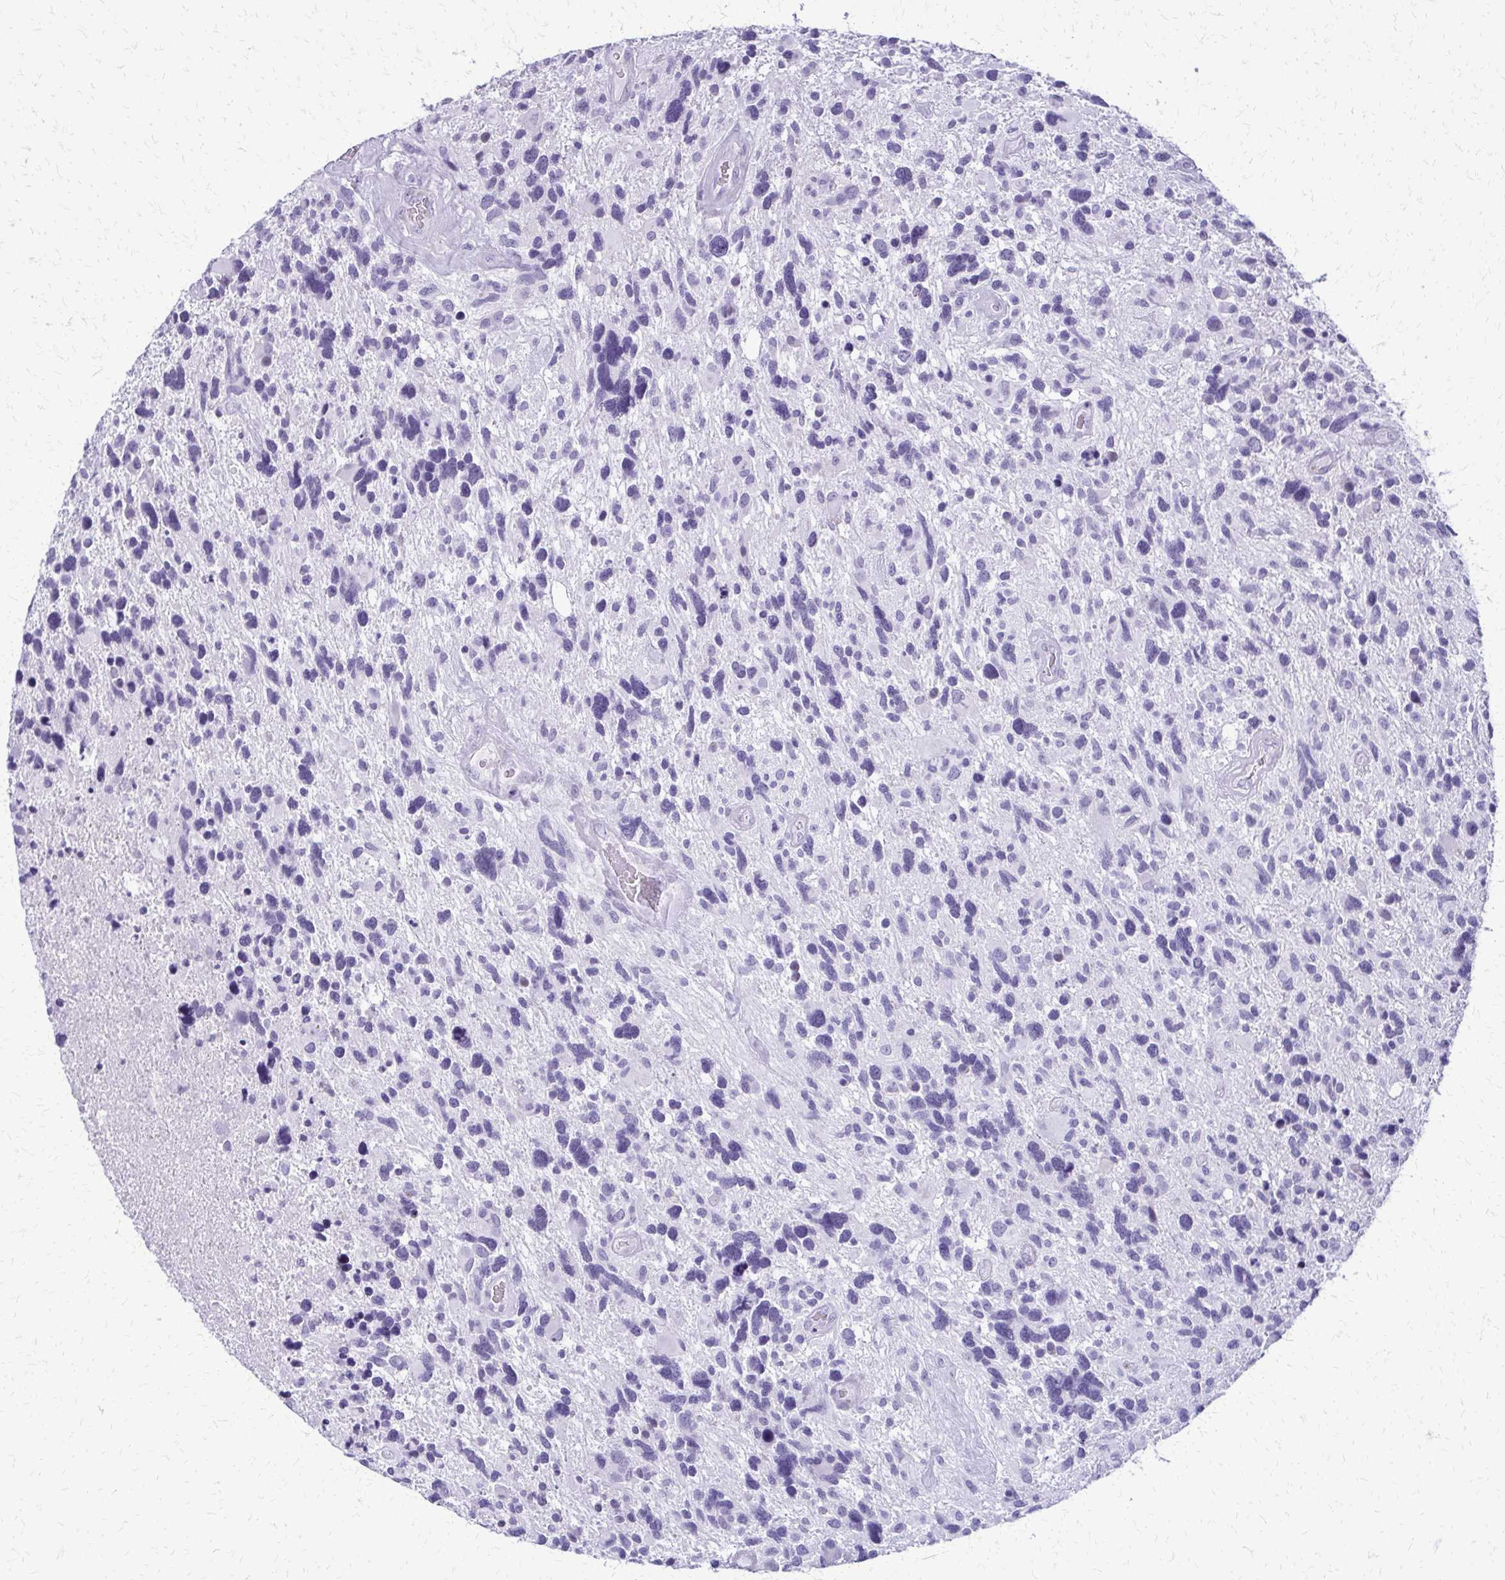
{"staining": {"intensity": "negative", "quantity": "none", "location": "none"}, "tissue": "glioma", "cell_type": "Tumor cells", "image_type": "cancer", "snomed": [{"axis": "morphology", "description": "Glioma, malignant, High grade"}, {"axis": "topography", "description": "Brain"}], "caption": "Glioma stained for a protein using immunohistochemistry (IHC) shows no expression tumor cells.", "gene": "FAM162B", "patient": {"sex": "male", "age": 49}}